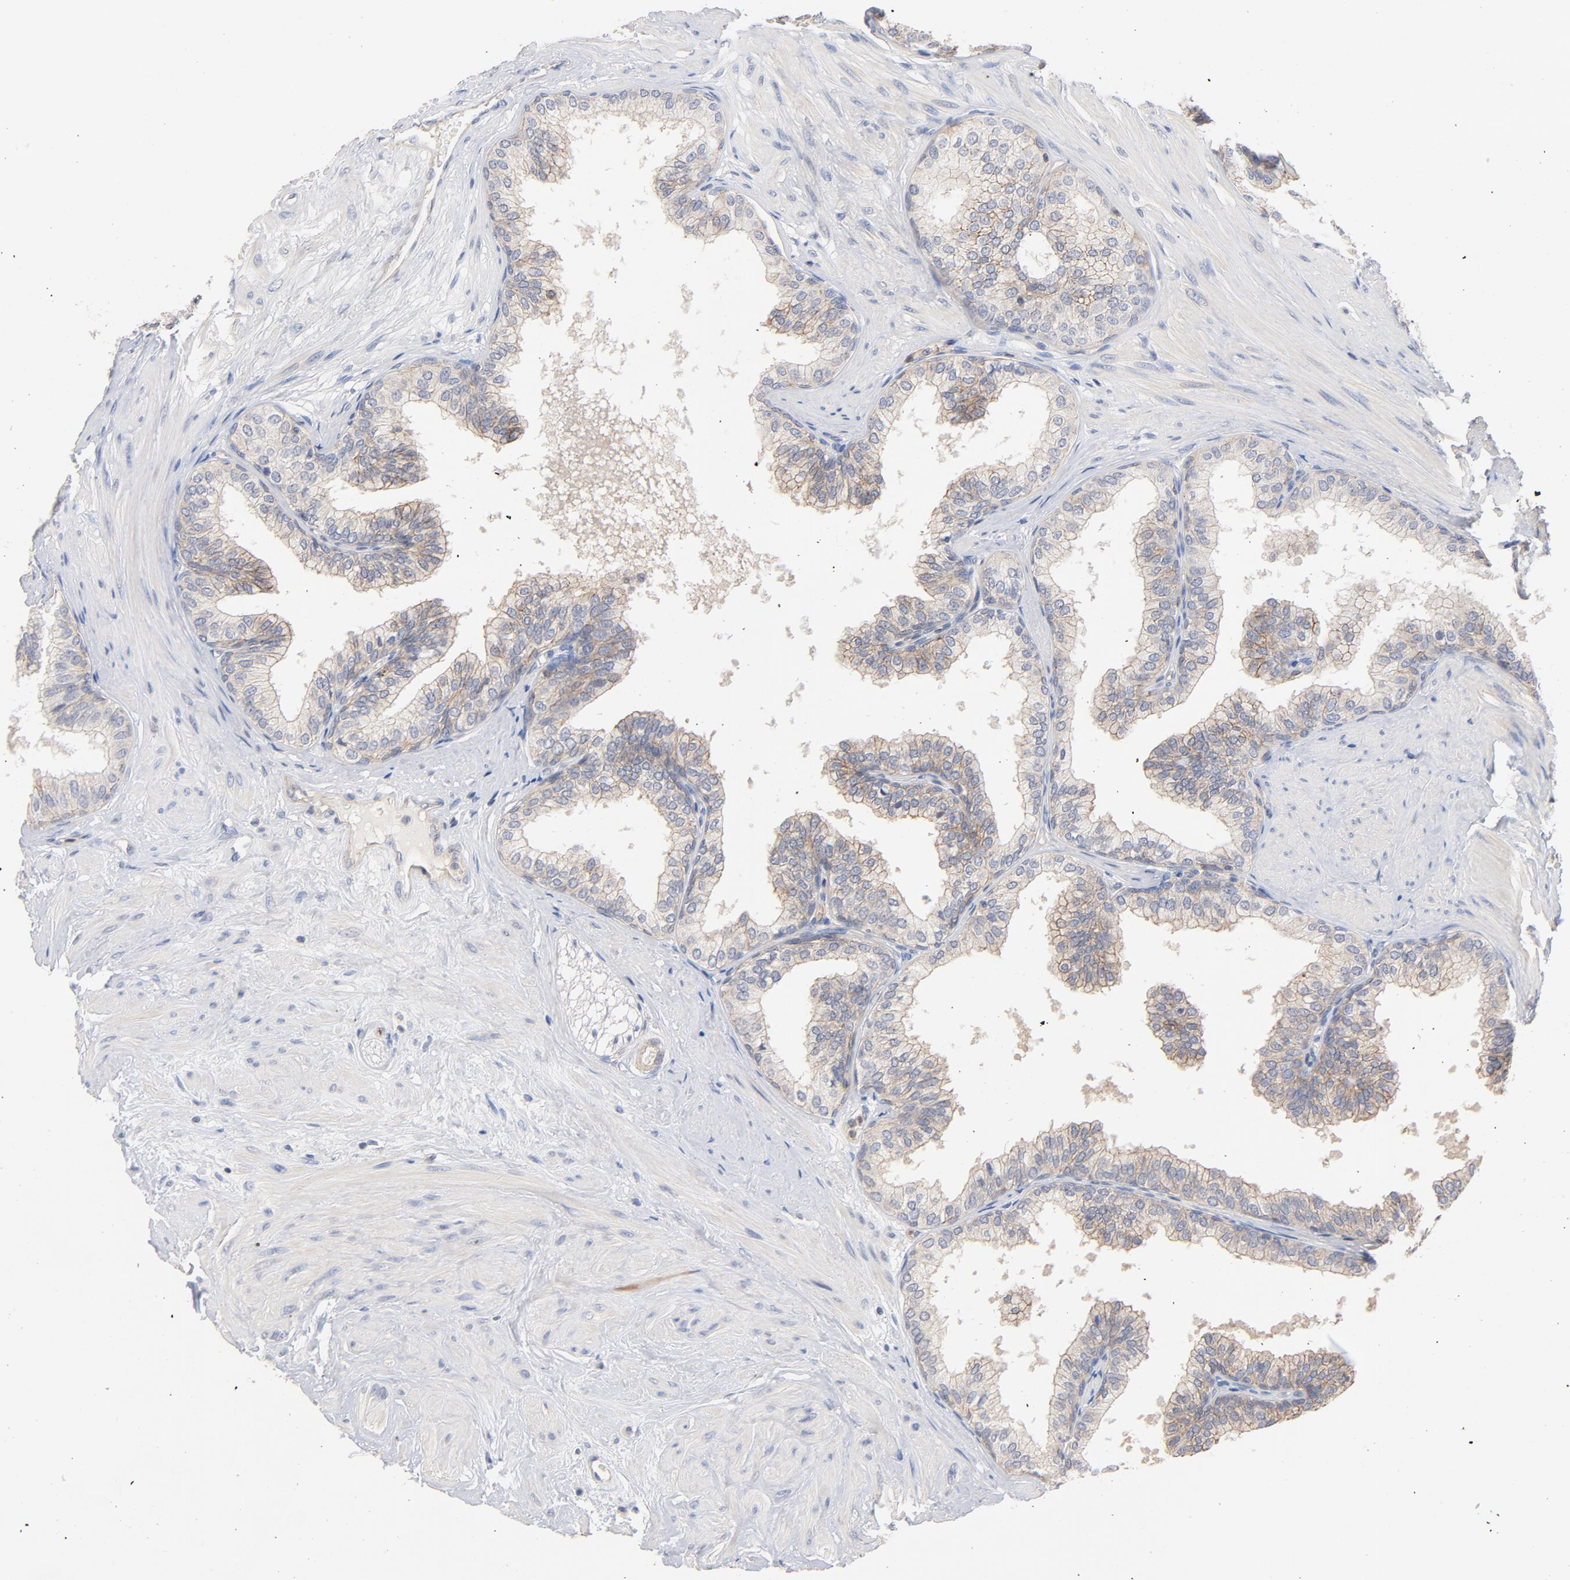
{"staining": {"intensity": "moderate", "quantity": ">75%", "location": "cytoplasmic/membranous"}, "tissue": "prostate", "cell_type": "Glandular cells", "image_type": "normal", "snomed": [{"axis": "morphology", "description": "Normal tissue, NOS"}, {"axis": "topography", "description": "Prostate"}], "caption": "The image reveals a brown stain indicating the presence of a protein in the cytoplasmic/membranous of glandular cells in prostate. (DAB IHC with brightfield microscopy, high magnification).", "gene": "STRN3", "patient": {"sex": "male", "age": 60}}